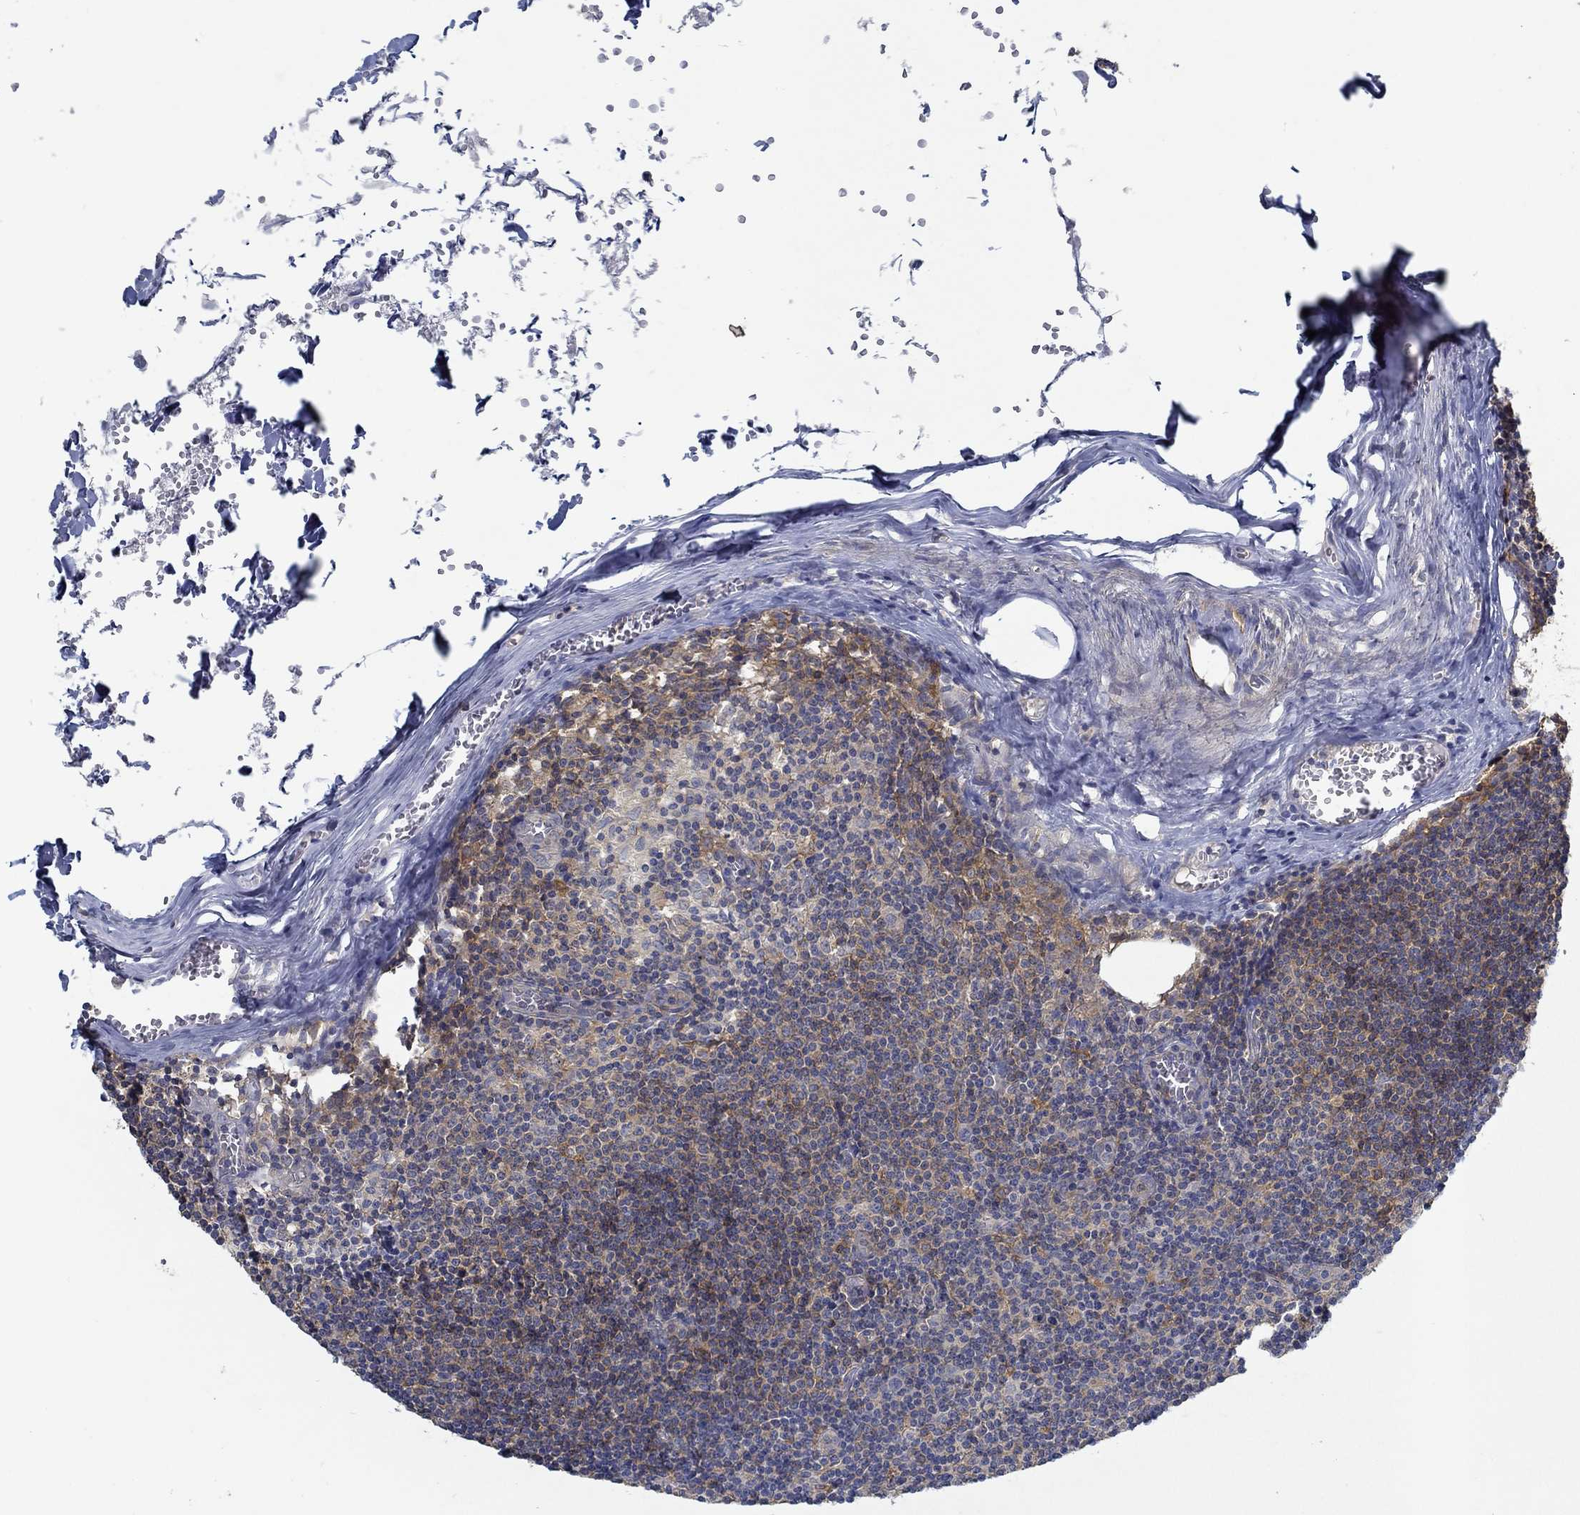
{"staining": {"intensity": "moderate", "quantity": "25%-75%", "location": "cytoplasmic/membranous"}, "tissue": "lymph node", "cell_type": "Non-germinal center cells", "image_type": "normal", "snomed": [{"axis": "morphology", "description": "Normal tissue, NOS"}, {"axis": "topography", "description": "Lymph node"}], "caption": "A brown stain highlights moderate cytoplasmic/membranous positivity of a protein in non-germinal center cells of unremarkable lymph node. (DAB IHC, brown staining for protein, blue staining for nuclei).", "gene": "MTHFR", "patient": {"sex": "male", "age": 59}}